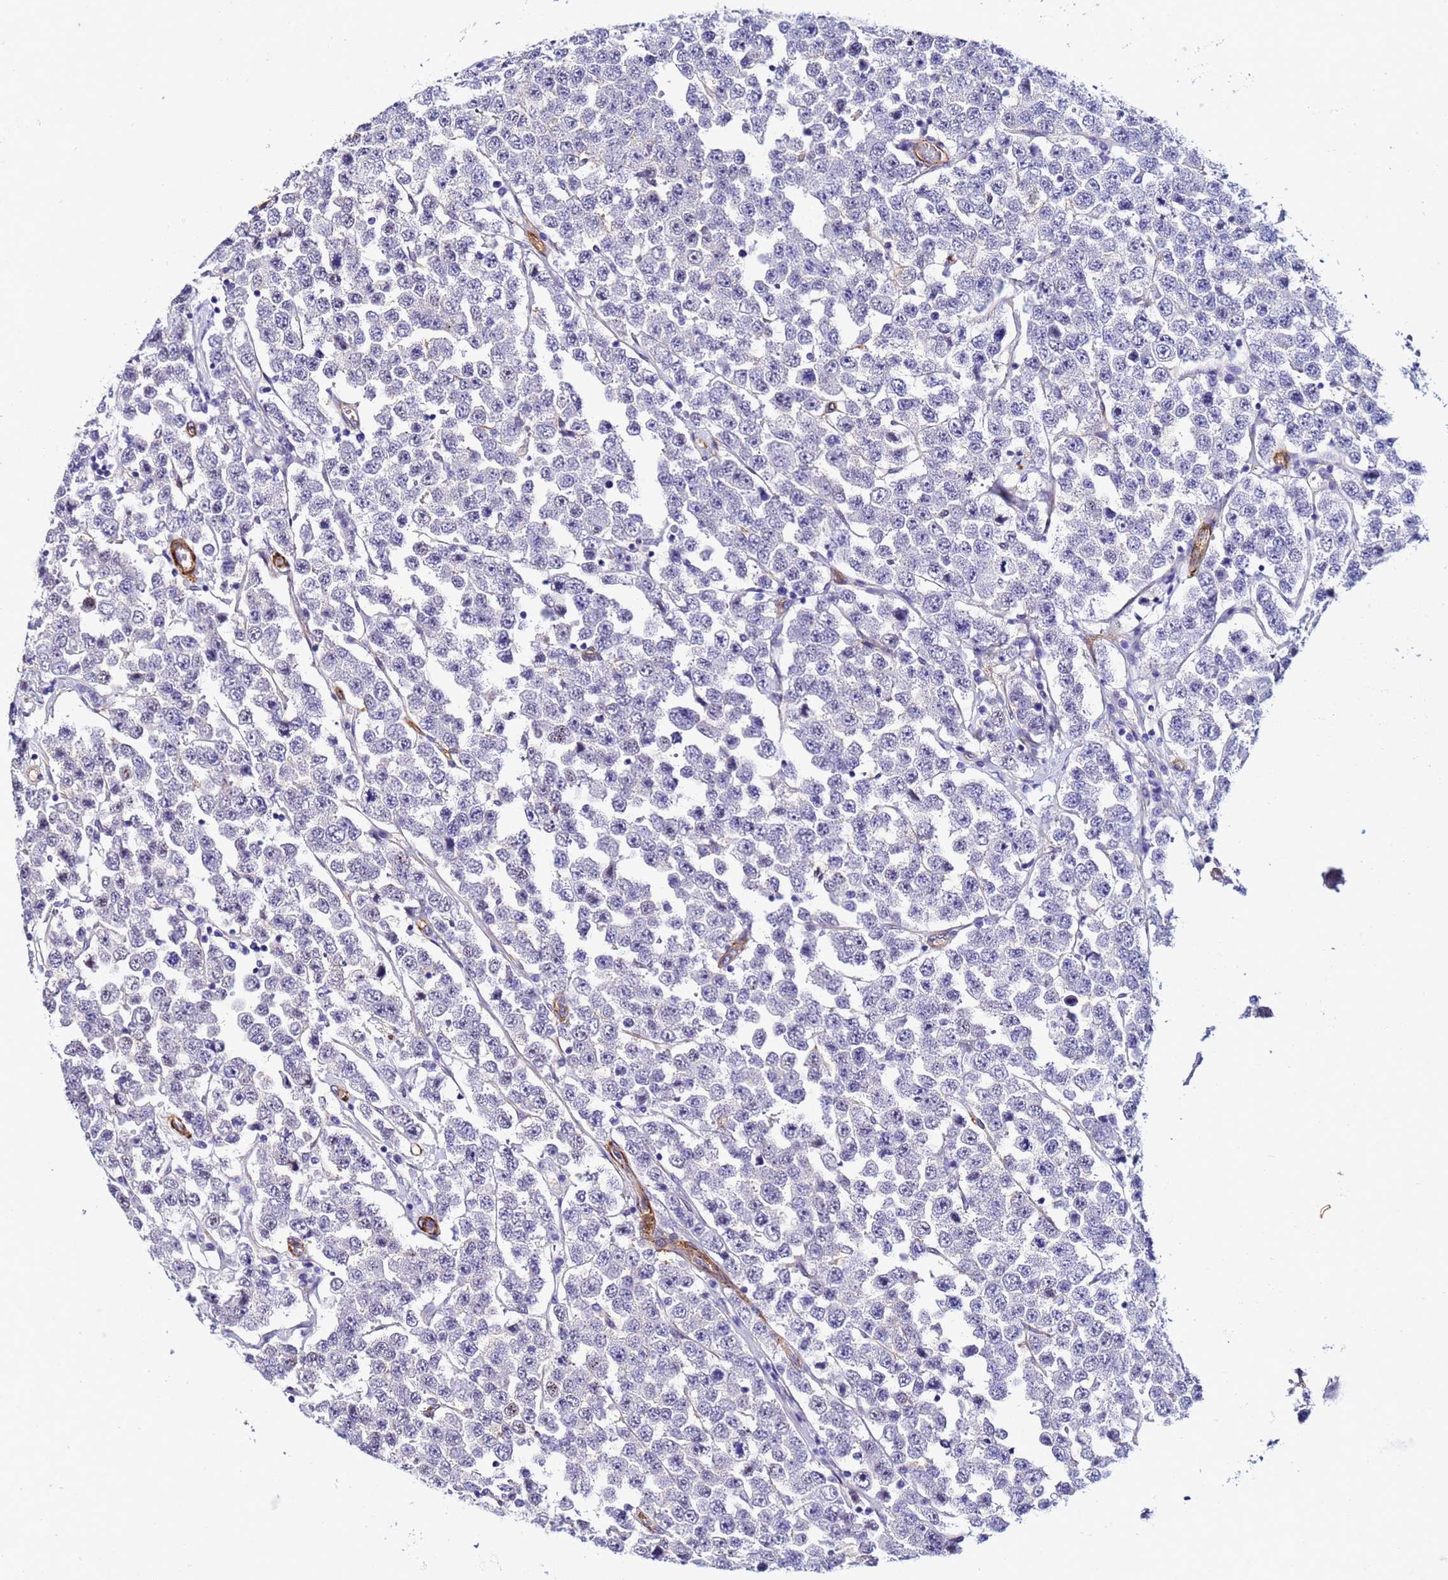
{"staining": {"intensity": "negative", "quantity": "none", "location": "none"}, "tissue": "testis cancer", "cell_type": "Tumor cells", "image_type": "cancer", "snomed": [{"axis": "morphology", "description": "Seminoma, NOS"}, {"axis": "topography", "description": "Testis"}], "caption": "Testis cancer (seminoma) was stained to show a protein in brown. There is no significant staining in tumor cells.", "gene": "DEFB104A", "patient": {"sex": "male", "age": 28}}